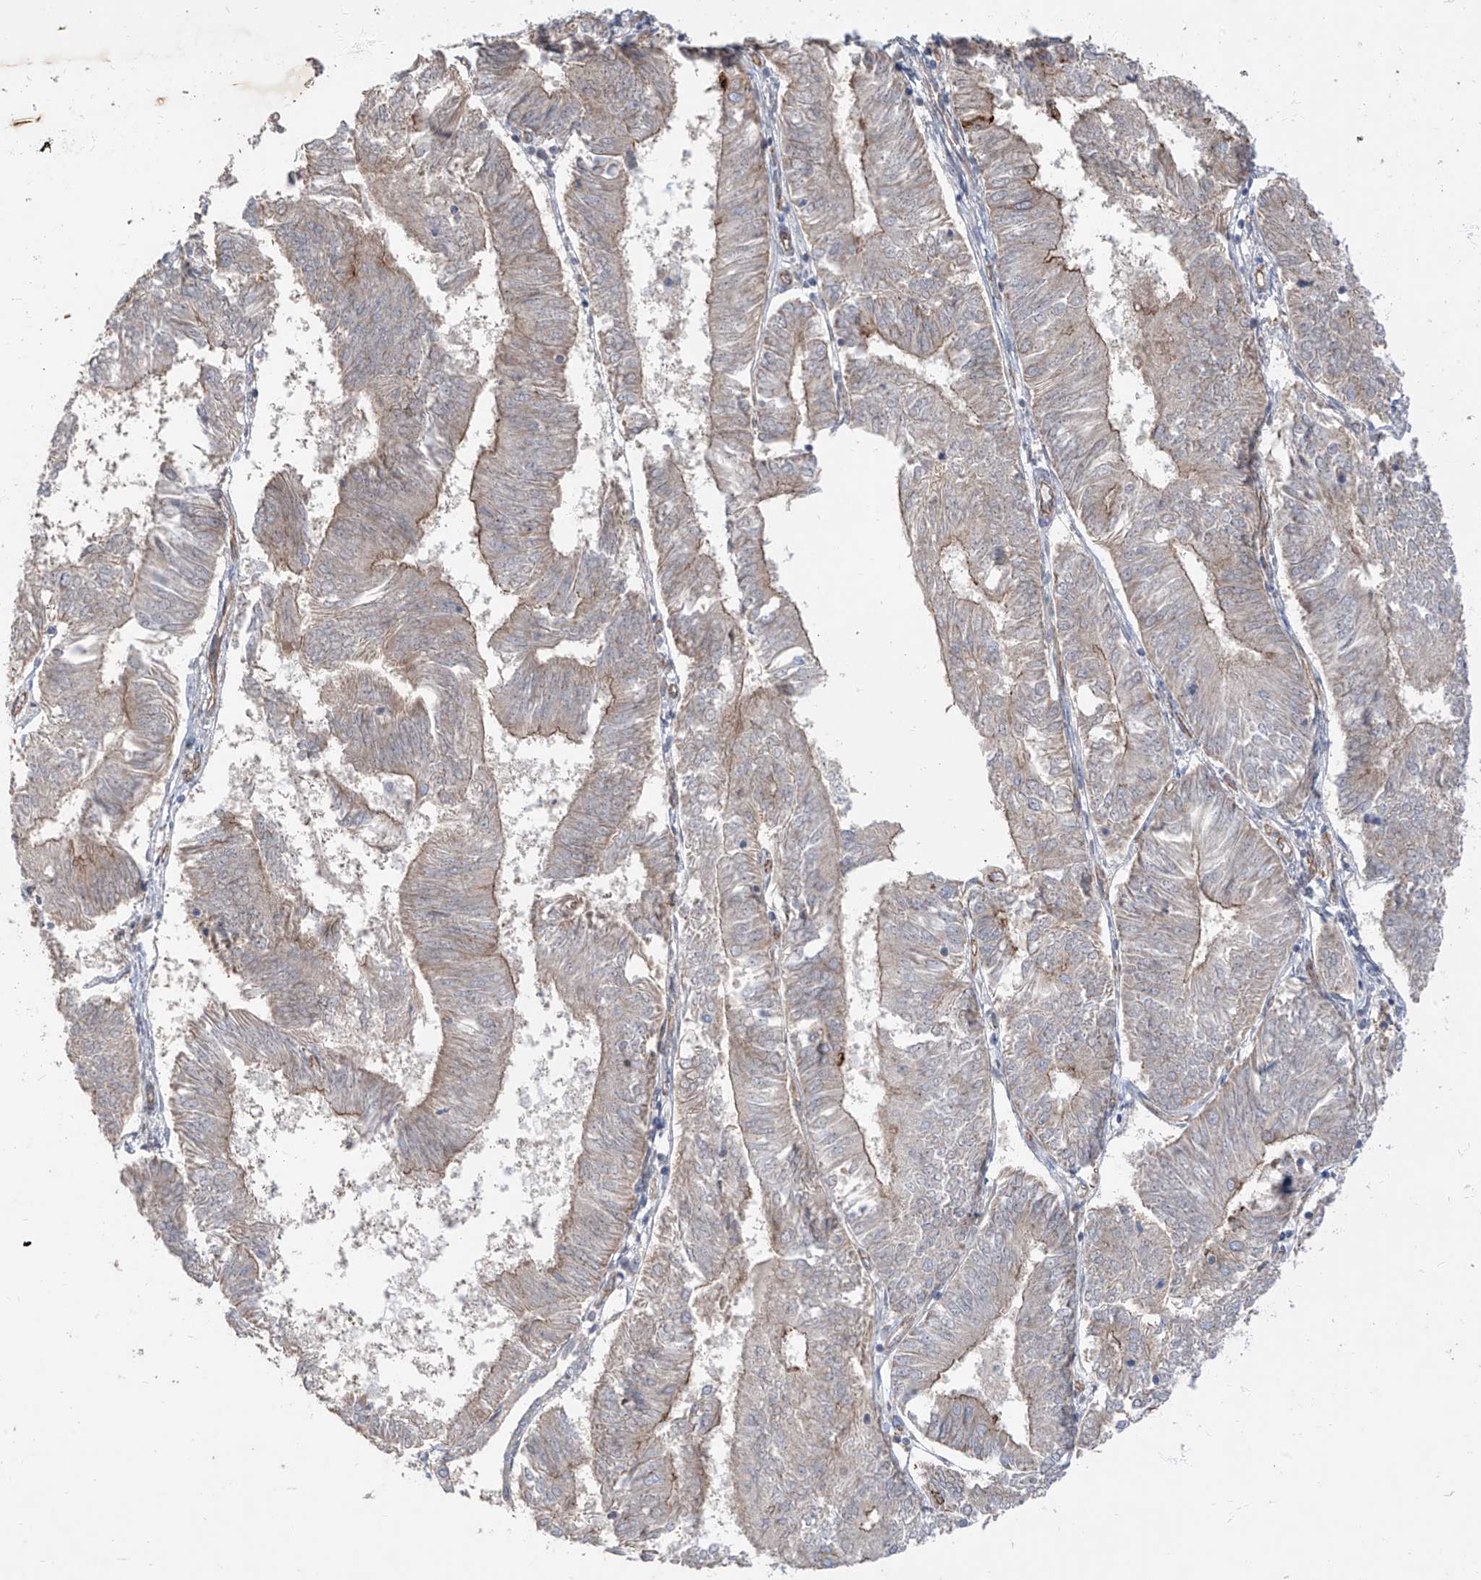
{"staining": {"intensity": "weak", "quantity": "25%-75%", "location": "cytoplasmic/membranous"}, "tissue": "endometrial cancer", "cell_type": "Tumor cells", "image_type": "cancer", "snomed": [{"axis": "morphology", "description": "Adenocarcinoma, NOS"}, {"axis": "topography", "description": "Endometrium"}], "caption": "Tumor cells exhibit weak cytoplasmic/membranous expression in about 25%-75% of cells in adenocarcinoma (endometrial). Immunohistochemistry stains the protein in brown and the nuclei are stained blue.", "gene": "EPHX4", "patient": {"sex": "female", "age": 58}}